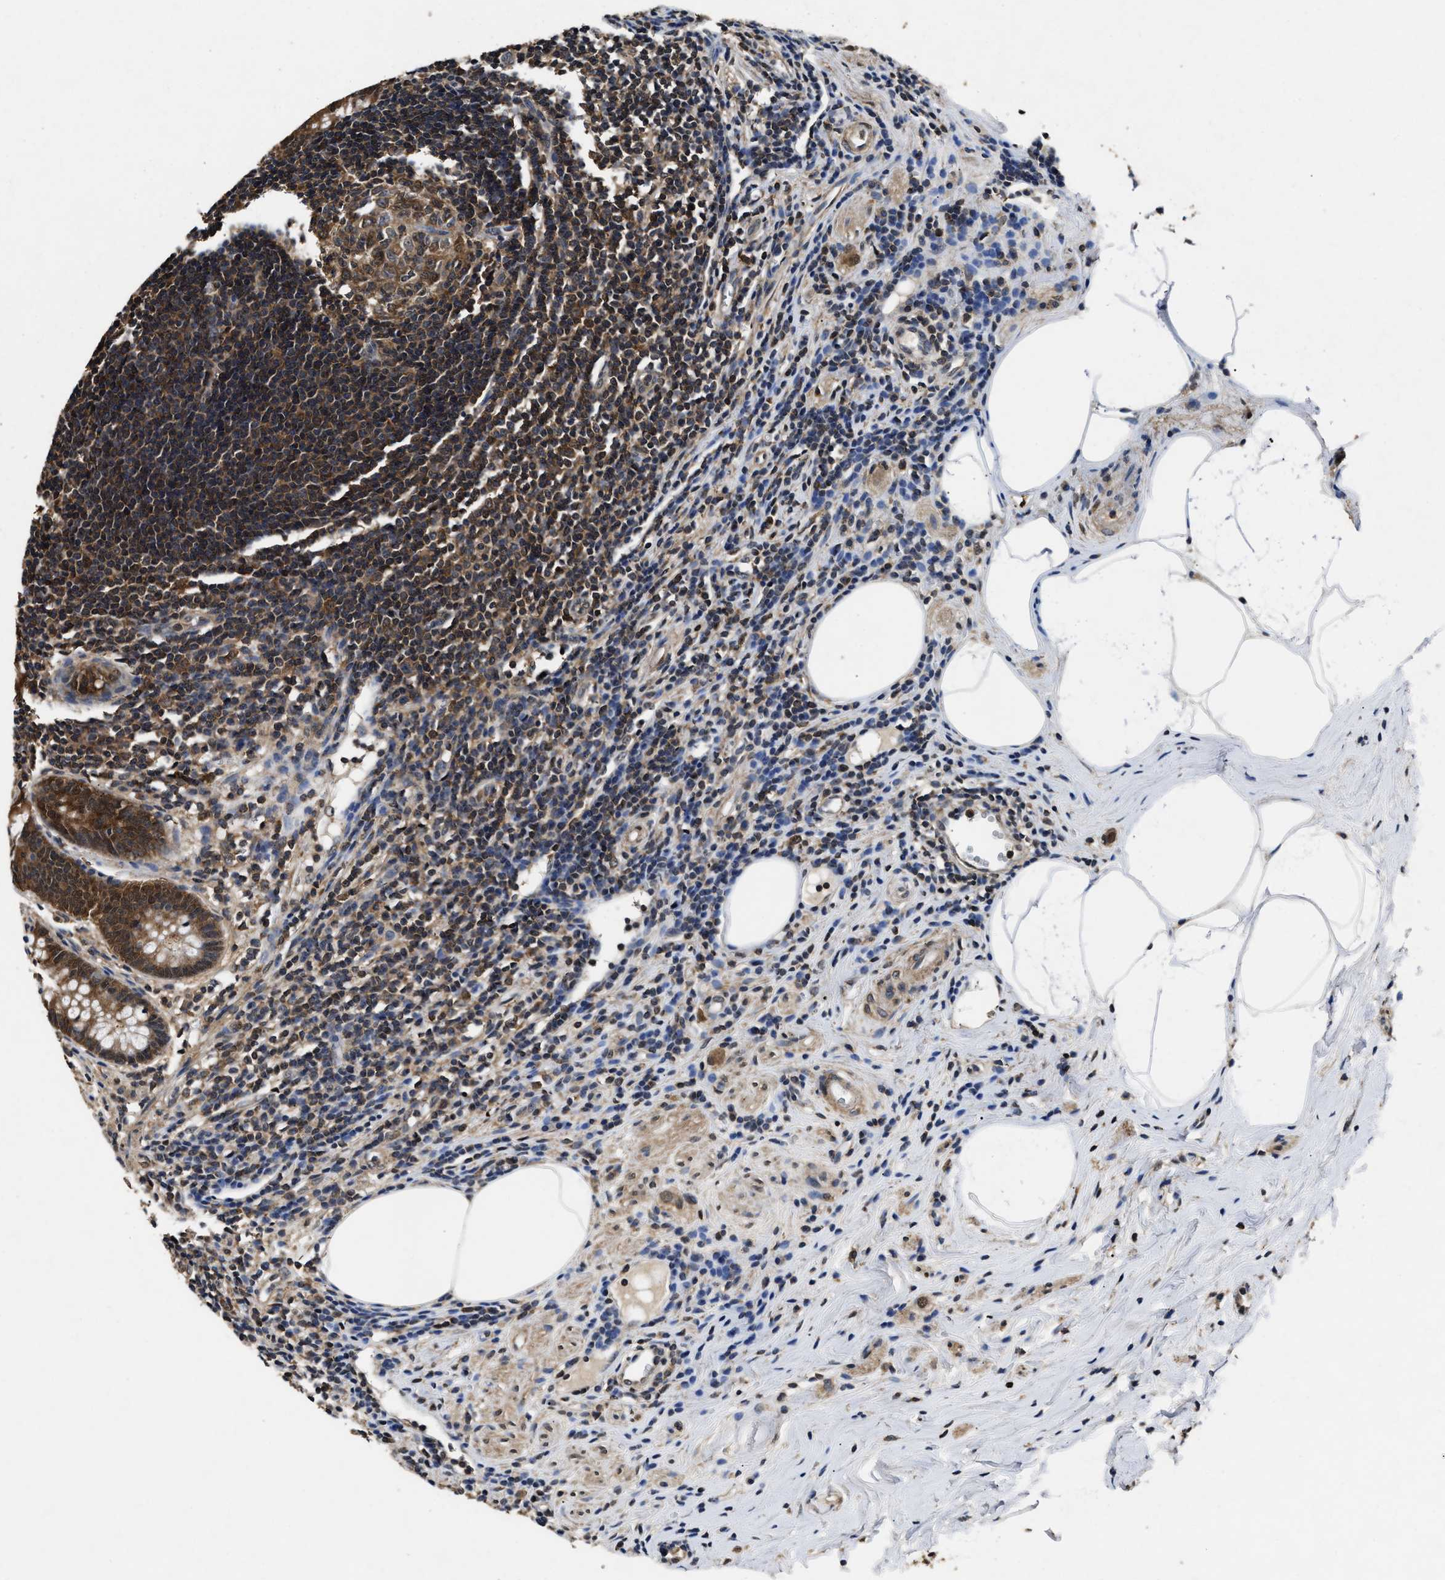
{"staining": {"intensity": "strong", "quantity": ">75%", "location": "cytoplasmic/membranous"}, "tissue": "appendix", "cell_type": "Glandular cells", "image_type": "normal", "snomed": [{"axis": "morphology", "description": "Normal tissue, NOS"}, {"axis": "topography", "description": "Appendix"}], "caption": "Appendix stained with a protein marker reveals strong staining in glandular cells.", "gene": "ACAT2", "patient": {"sex": "female", "age": 50}}